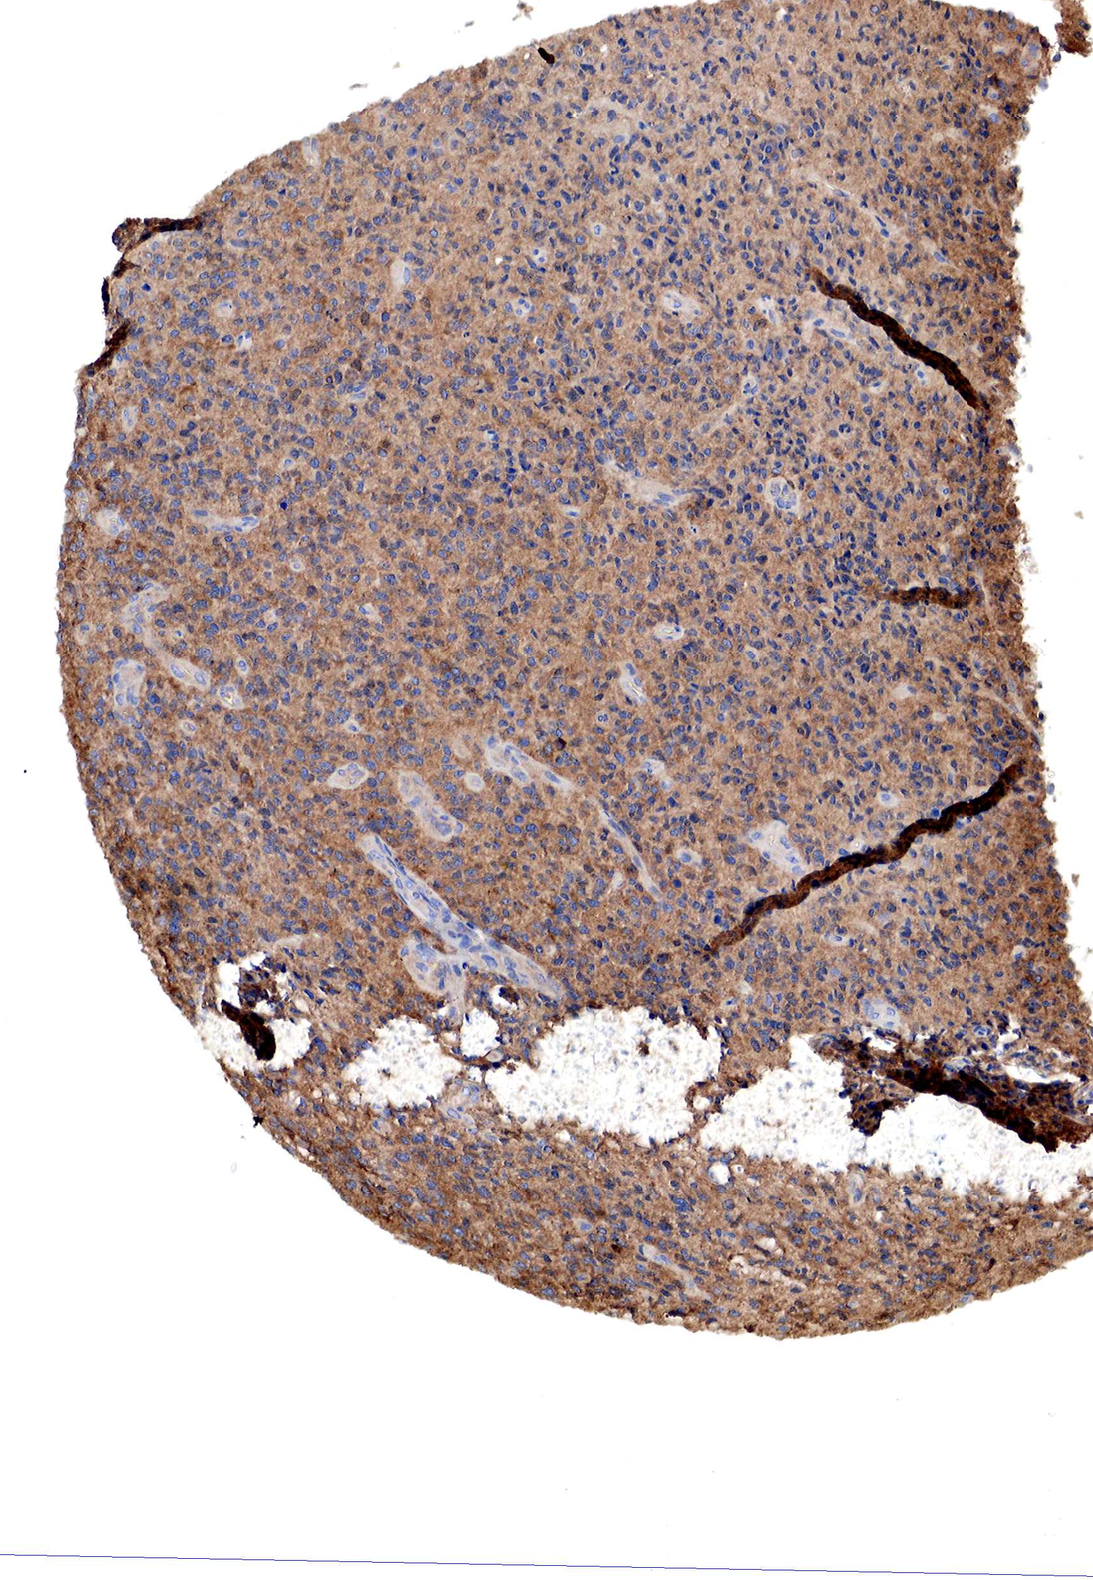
{"staining": {"intensity": "strong", "quantity": ">75%", "location": "cytoplasmic/membranous"}, "tissue": "glioma", "cell_type": "Tumor cells", "image_type": "cancer", "snomed": [{"axis": "morphology", "description": "Glioma, malignant, High grade"}, {"axis": "topography", "description": "Brain"}], "caption": "Immunohistochemical staining of malignant glioma (high-grade) shows high levels of strong cytoplasmic/membranous protein expression in approximately >75% of tumor cells.", "gene": "G6PD", "patient": {"sex": "male", "age": 36}}